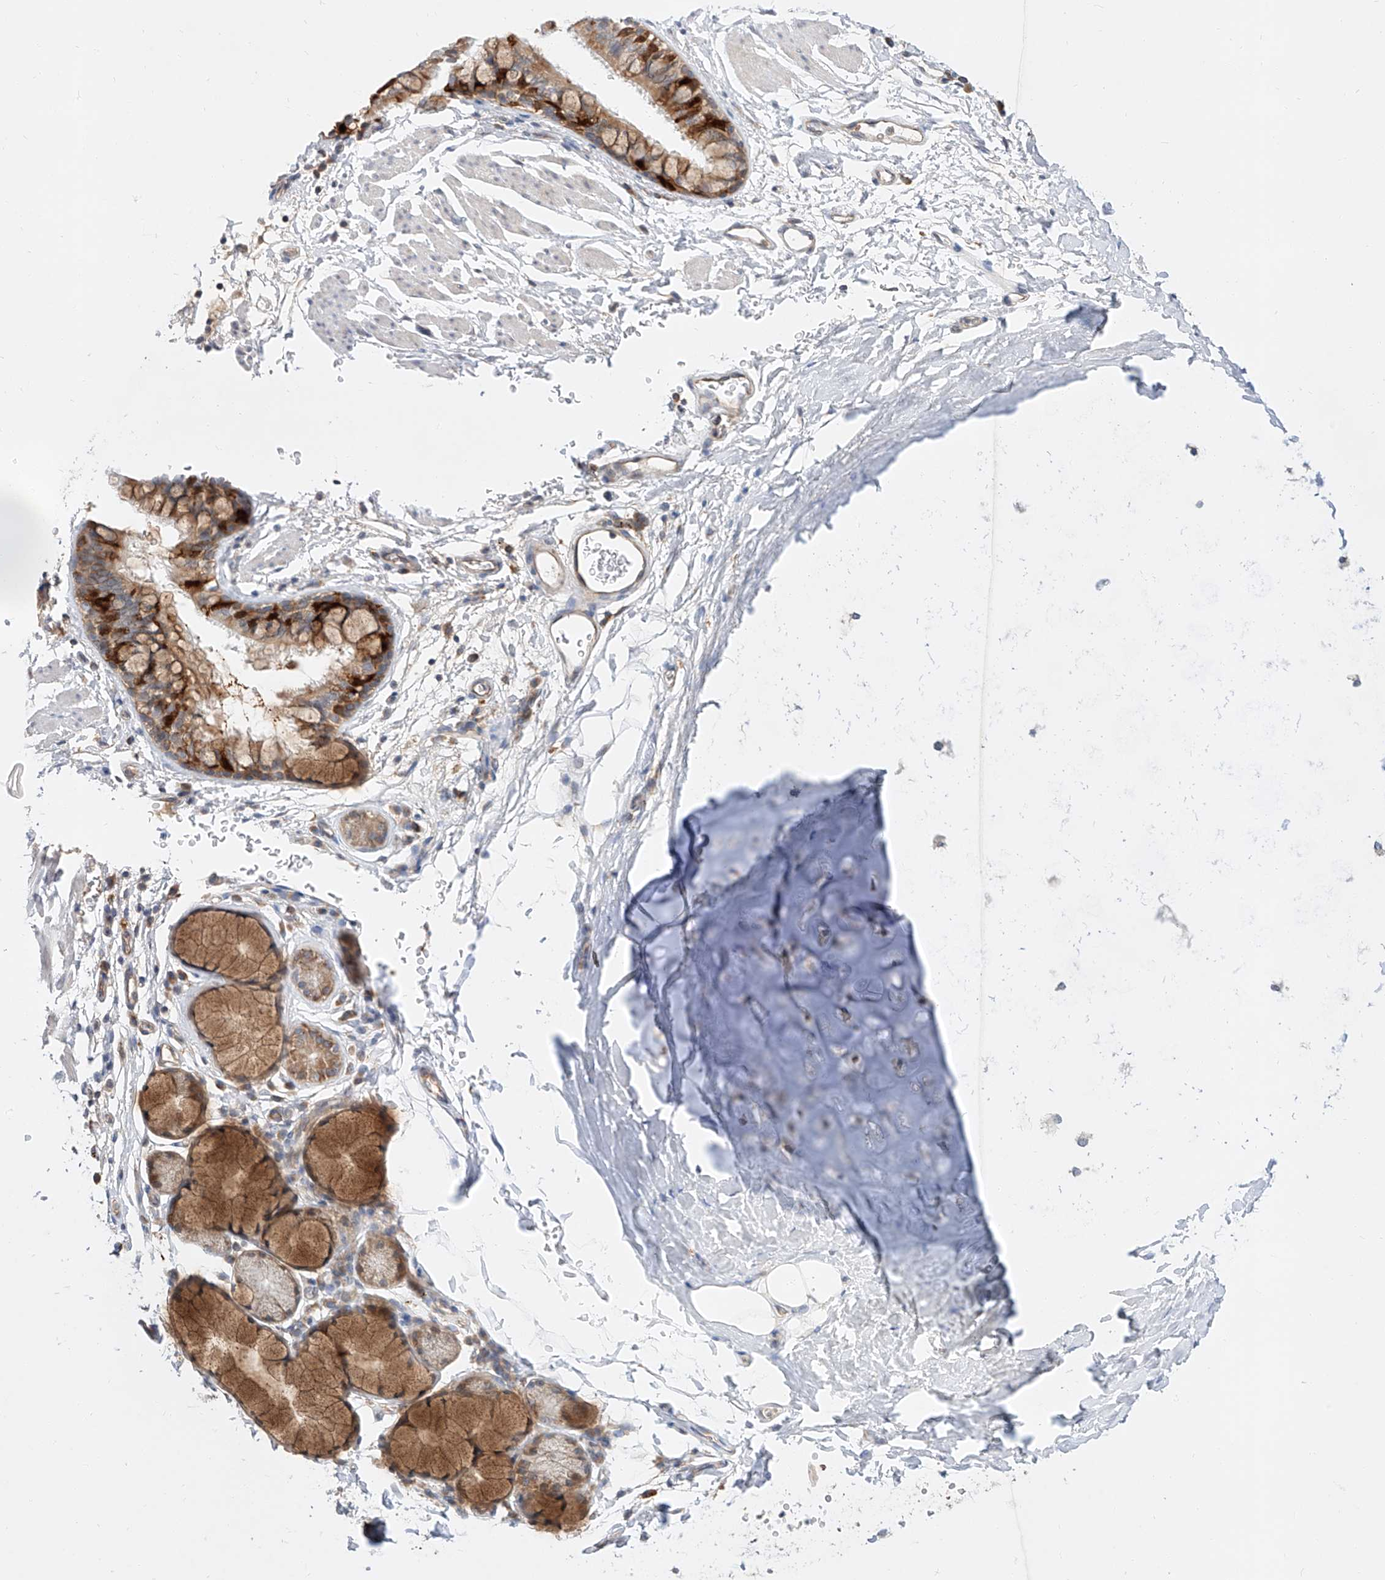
{"staining": {"intensity": "moderate", "quantity": ">75%", "location": "cytoplasmic/membranous"}, "tissue": "bronchus", "cell_type": "Respiratory epithelial cells", "image_type": "normal", "snomed": [{"axis": "morphology", "description": "Normal tissue, NOS"}, {"axis": "topography", "description": "Cartilage tissue"}, {"axis": "topography", "description": "Bronchus"}], "caption": "Immunohistochemical staining of normal bronchus exhibits >75% levels of moderate cytoplasmic/membranous protein staining in approximately >75% of respiratory epithelial cells.", "gene": "DIRAS3", "patient": {"sex": "female", "age": 36}}